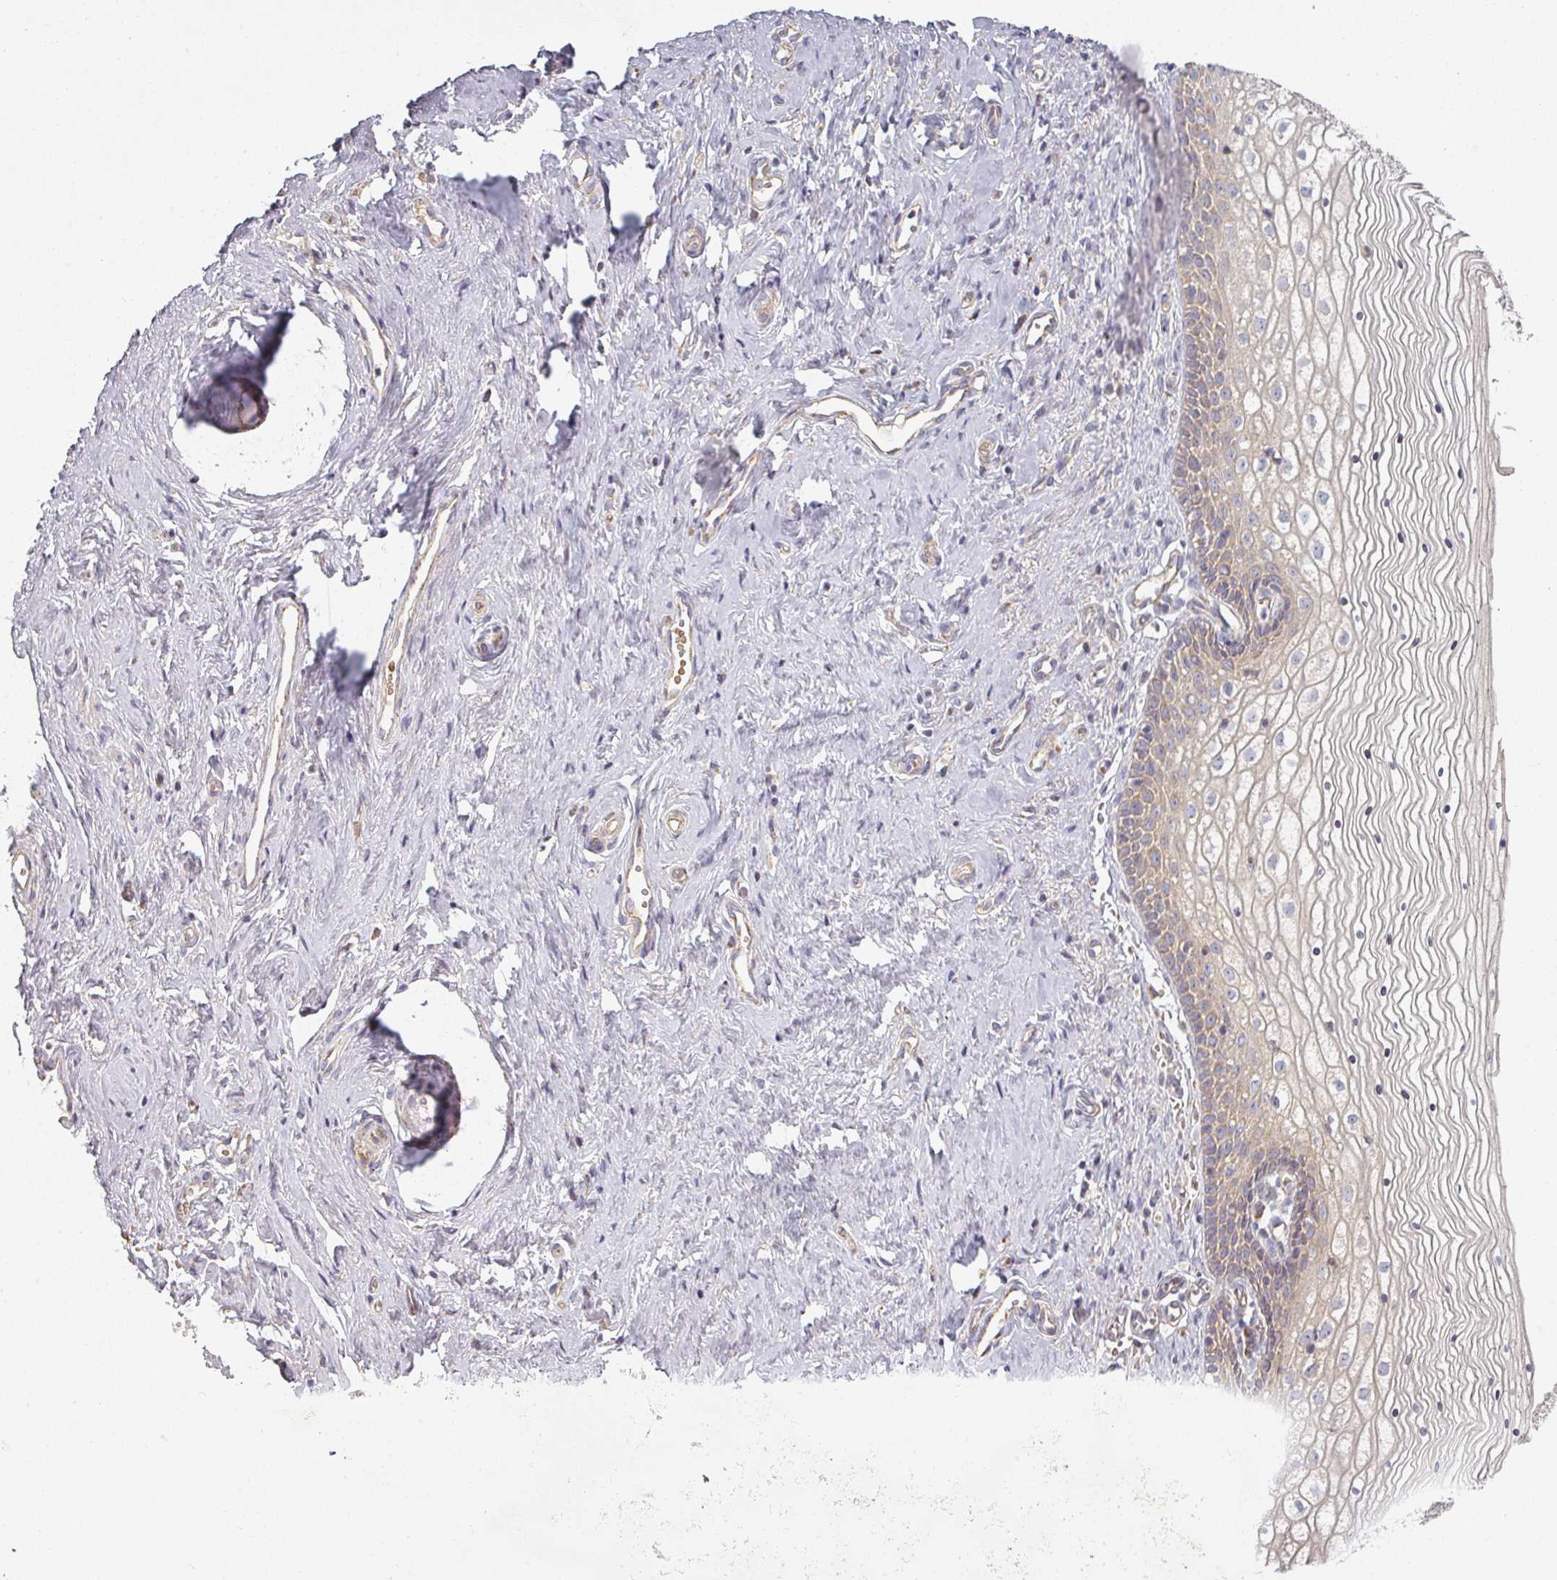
{"staining": {"intensity": "weak", "quantity": "25%-75%", "location": "cytoplasmic/membranous"}, "tissue": "vagina", "cell_type": "Squamous epithelial cells", "image_type": "normal", "snomed": [{"axis": "morphology", "description": "Normal tissue, NOS"}, {"axis": "topography", "description": "Vagina"}], "caption": "Squamous epithelial cells reveal low levels of weak cytoplasmic/membranous positivity in about 25%-75% of cells in benign human vagina.", "gene": "PLEKHJ1", "patient": {"sex": "female", "age": 59}}